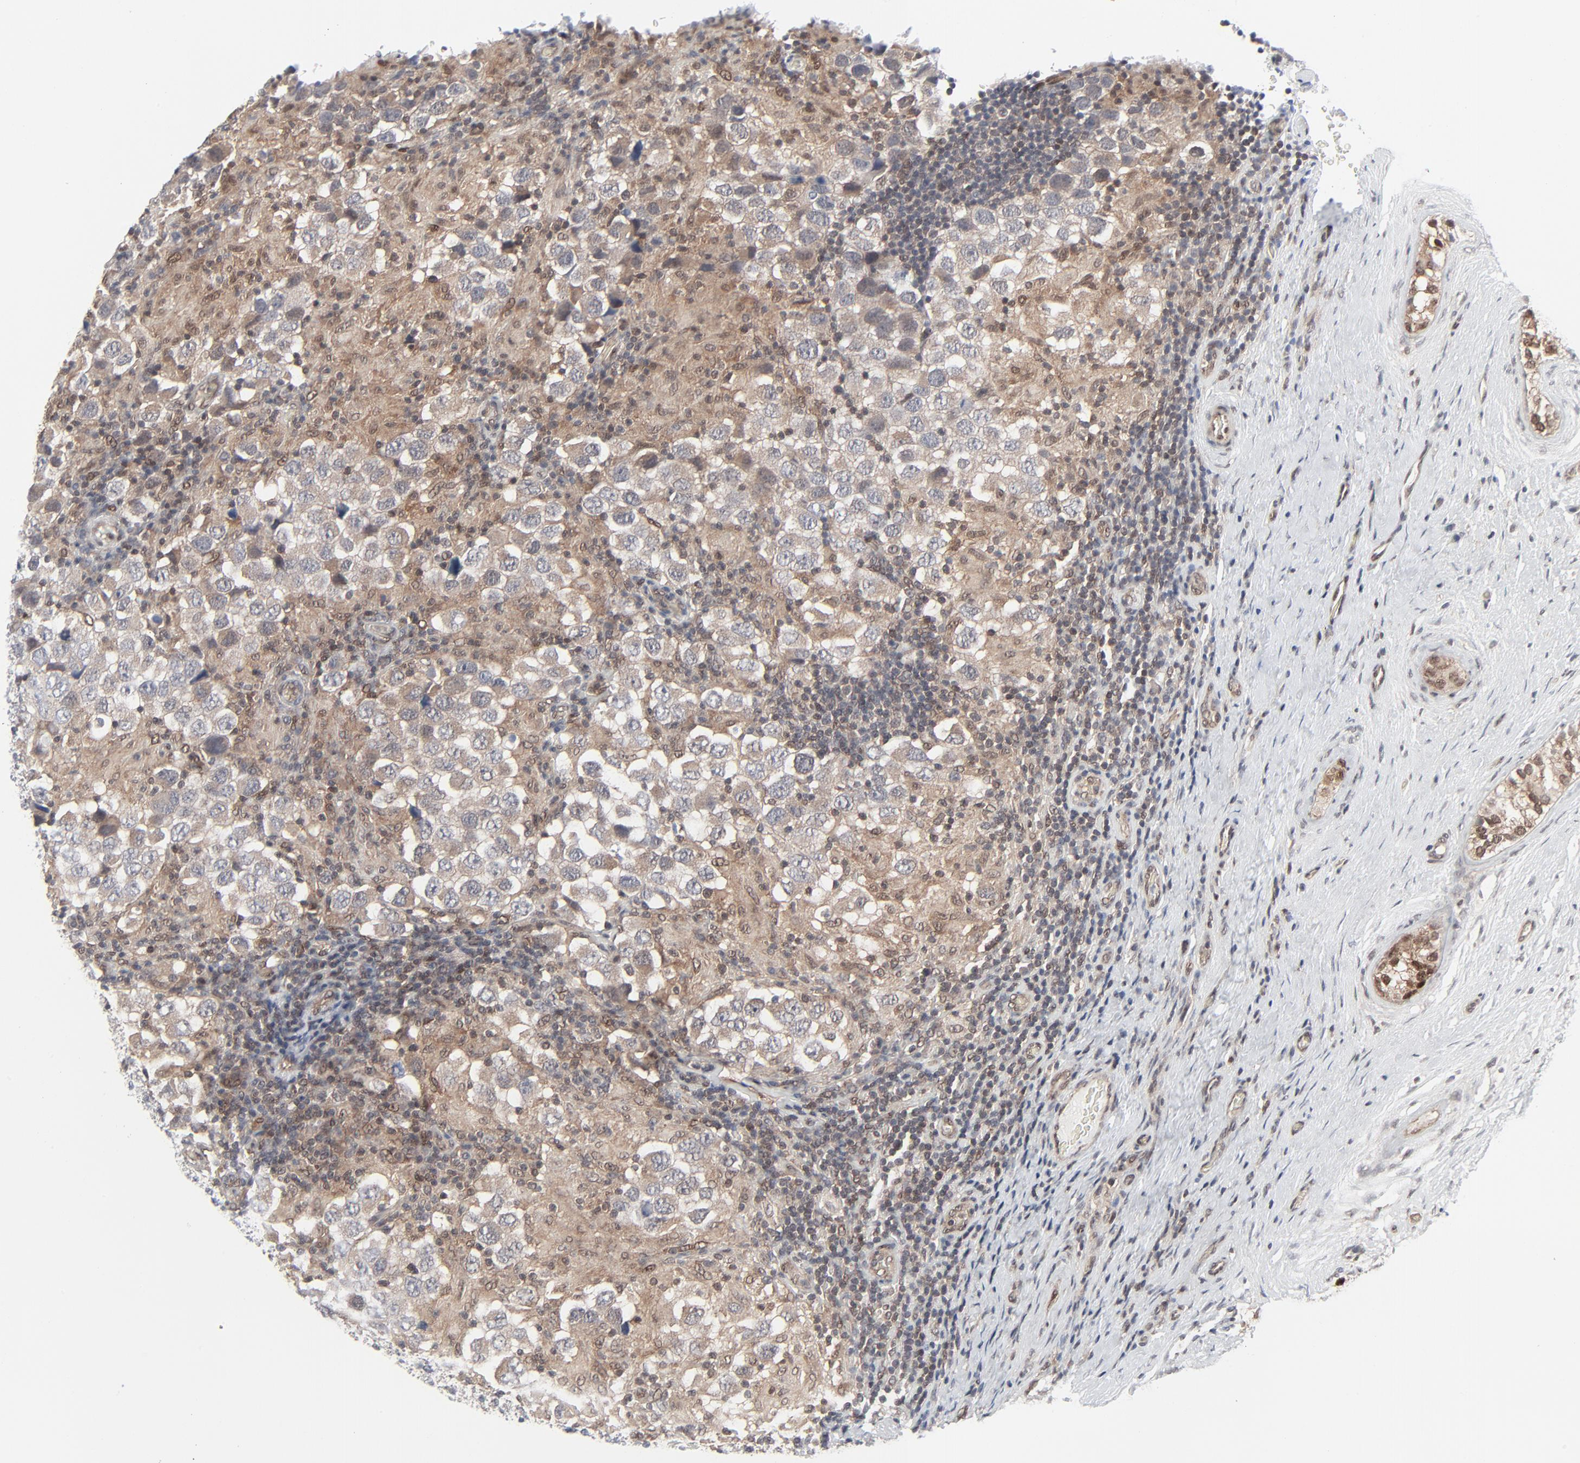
{"staining": {"intensity": "weak", "quantity": "25%-75%", "location": "cytoplasmic/membranous"}, "tissue": "testis cancer", "cell_type": "Tumor cells", "image_type": "cancer", "snomed": [{"axis": "morphology", "description": "Carcinoma, Embryonal, NOS"}, {"axis": "topography", "description": "Testis"}], "caption": "Testis embryonal carcinoma tissue reveals weak cytoplasmic/membranous expression in approximately 25%-75% of tumor cells, visualized by immunohistochemistry.", "gene": "AKT1", "patient": {"sex": "male", "age": 21}}